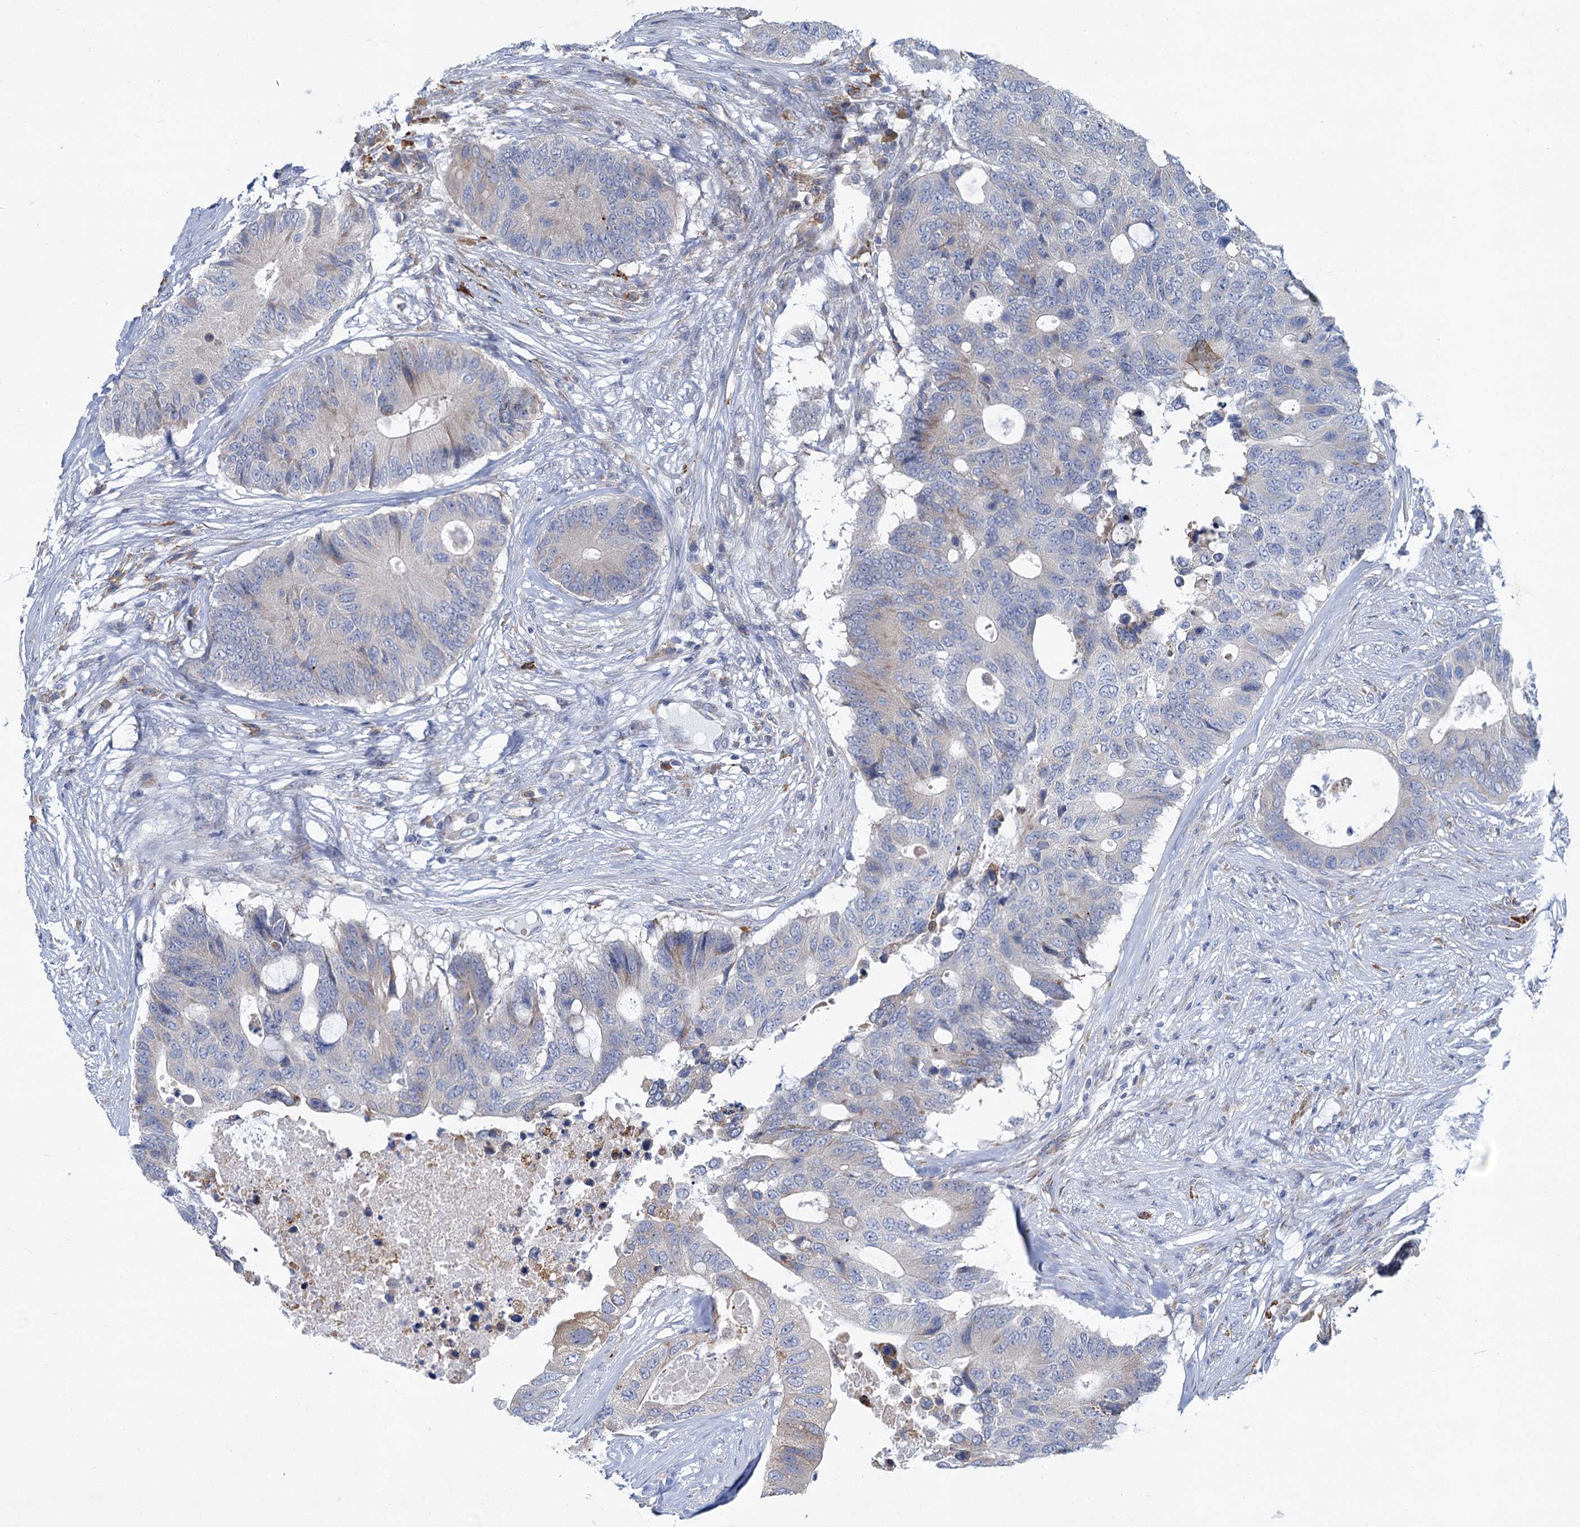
{"staining": {"intensity": "negative", "quantity": "none", "location": "none"}, "tissue": "colorectal cancer", "cell_type": "Tumor cells", "image_type": "cancer", "snomed": [{"axis": "morphology", "description": "Adenocarcinoma, NOS"}, {"axis": "topography", "description": "Colon"}], "caption": "This is an immunohistochemistry (IHC) histopathology image of colorectal cancer (adenocarcinoma). There is no positivity in tumor cells.", "gene": "PRSS35", "patient": {"sex": "male", "age": 71}}